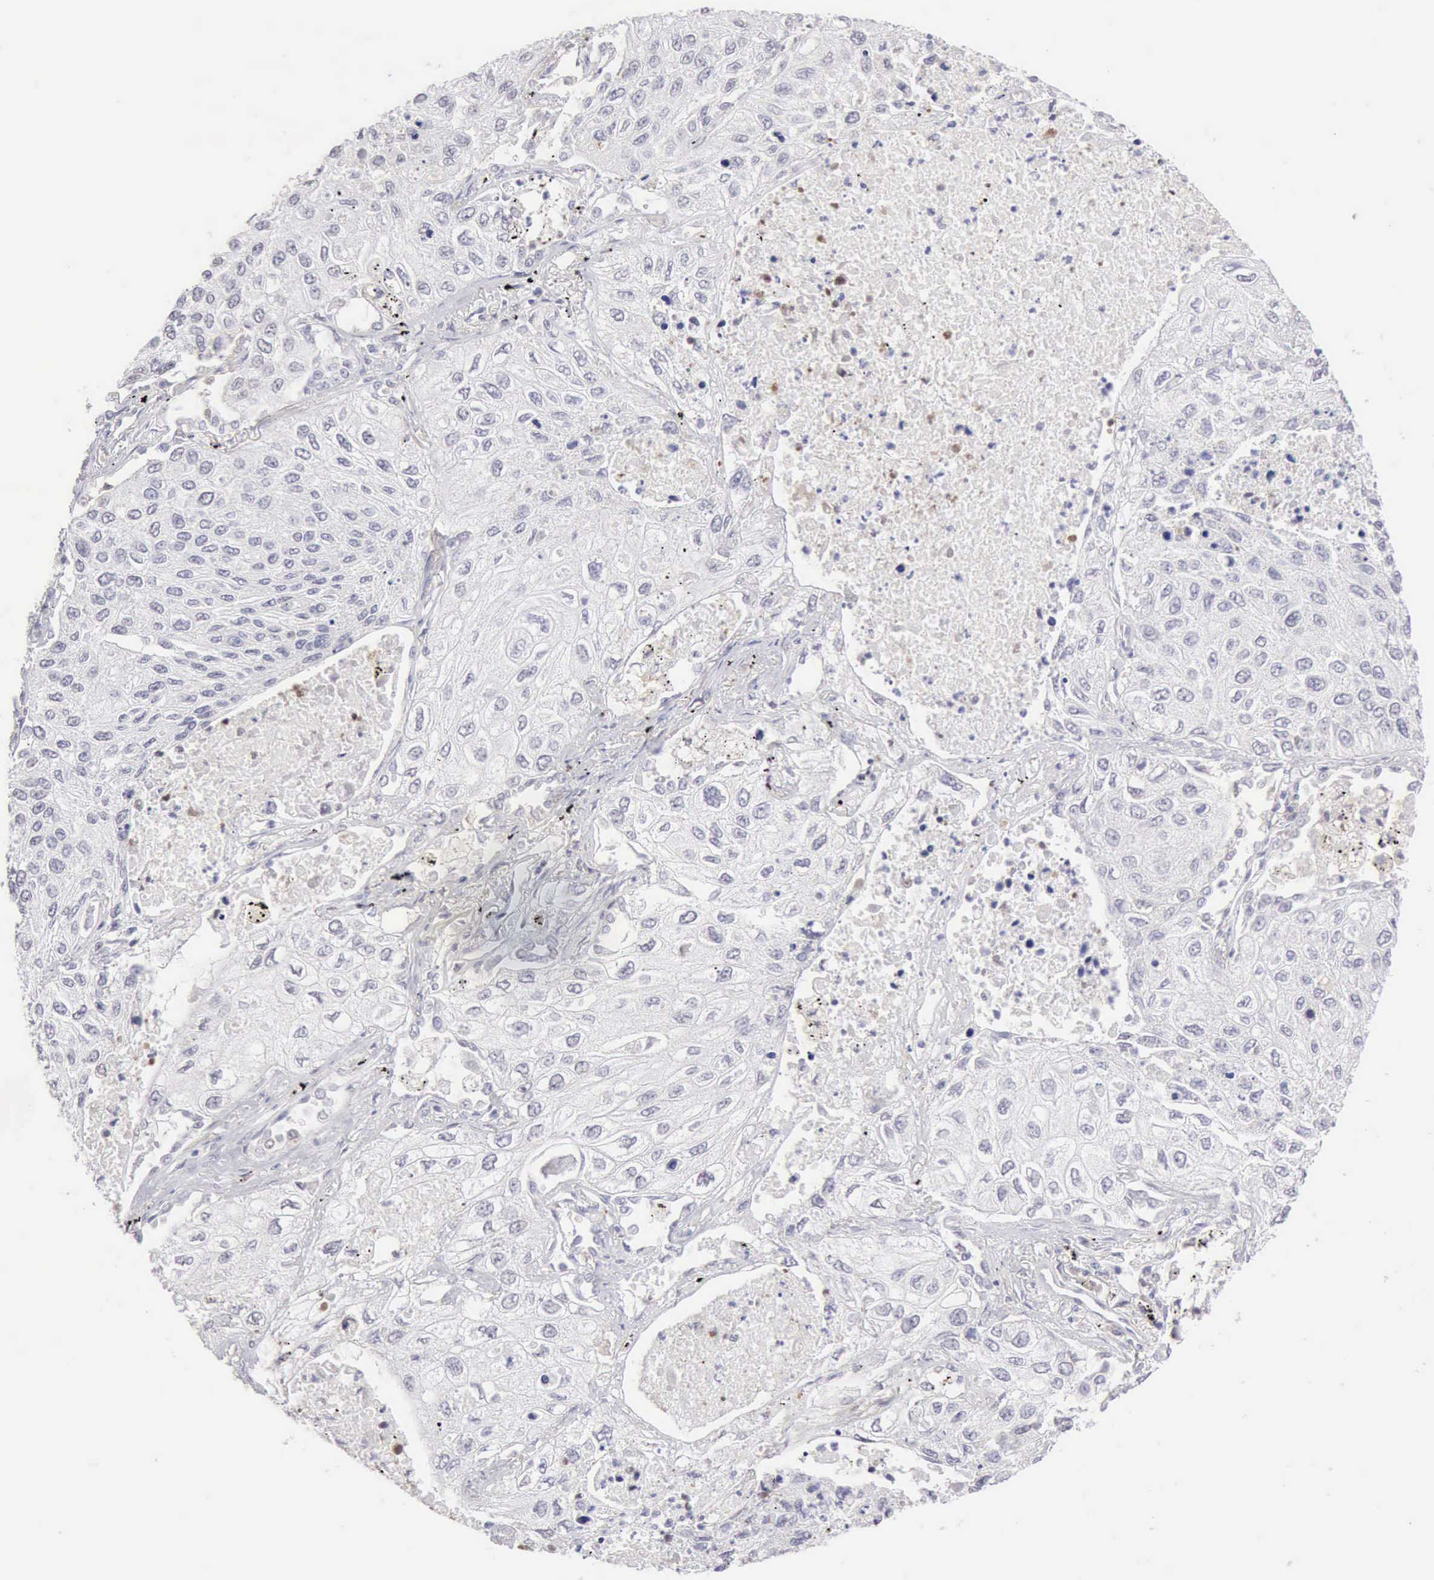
{"staining": {"intensity": "negative", "quantity": "none", "location": "none"}, "tissue": "lung cancer", "cell_type": "Tumor cells", "image_type": "cancer", "snomed": [{"axis": "morphology", "description": "Squamous cell carcinoma, NOS"}, {"axis": "topography", "description": "Lung"}], "caption": "Squamous cell carcinoma (lung) was stained to show a protein in brown. There is no significant staining in tumor cells.", "gene": "RNASE1", "patient": {"sex": "male", "age": 75}}